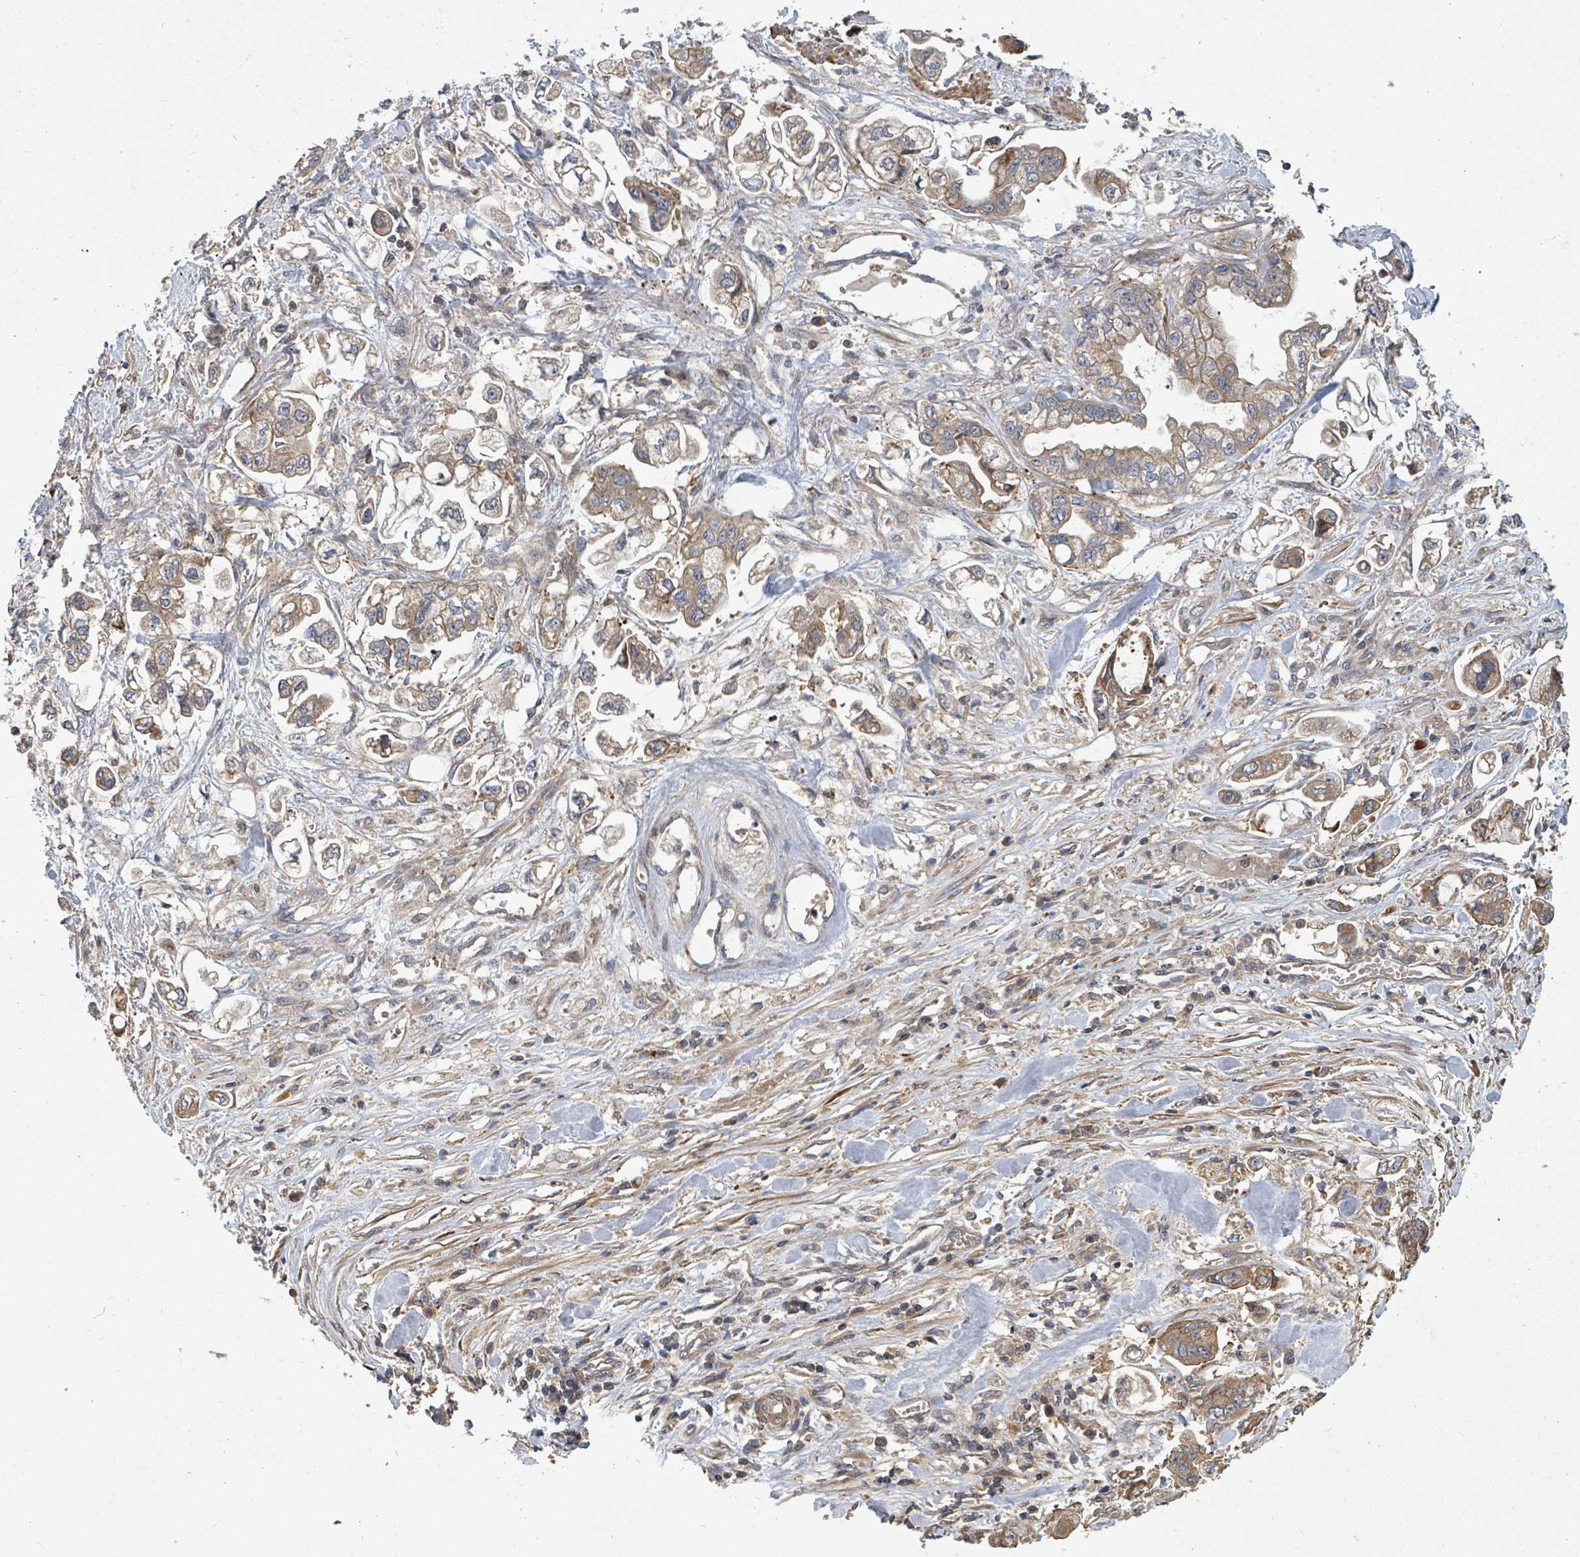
{"staining": {"intensity": "moderate", "quantity": ">75%", "location": "cytoplasmic/membranous"}, "tissue": "stomach cancer", "cell_type": "Tumor cells", "image_type": "cancer", "snomed": [{"axis": "morphology", "description": "Adenocarcinoma, NOS"}, {"axis": "topography", "description": "Stomach"}], "caption": "Immunohistochemistry histopathology image of neoplastic tissue: human adenocarcinoma (stomach) stained using IHC reveals medium levels of moderate protein expression localized specifically in the cytoplasmic/membranous of tumor cells, appearing as a cytoplasmic/membranous brown color.", "gene": "DPM1", "patient": {"sex": "male", "age": 62}}